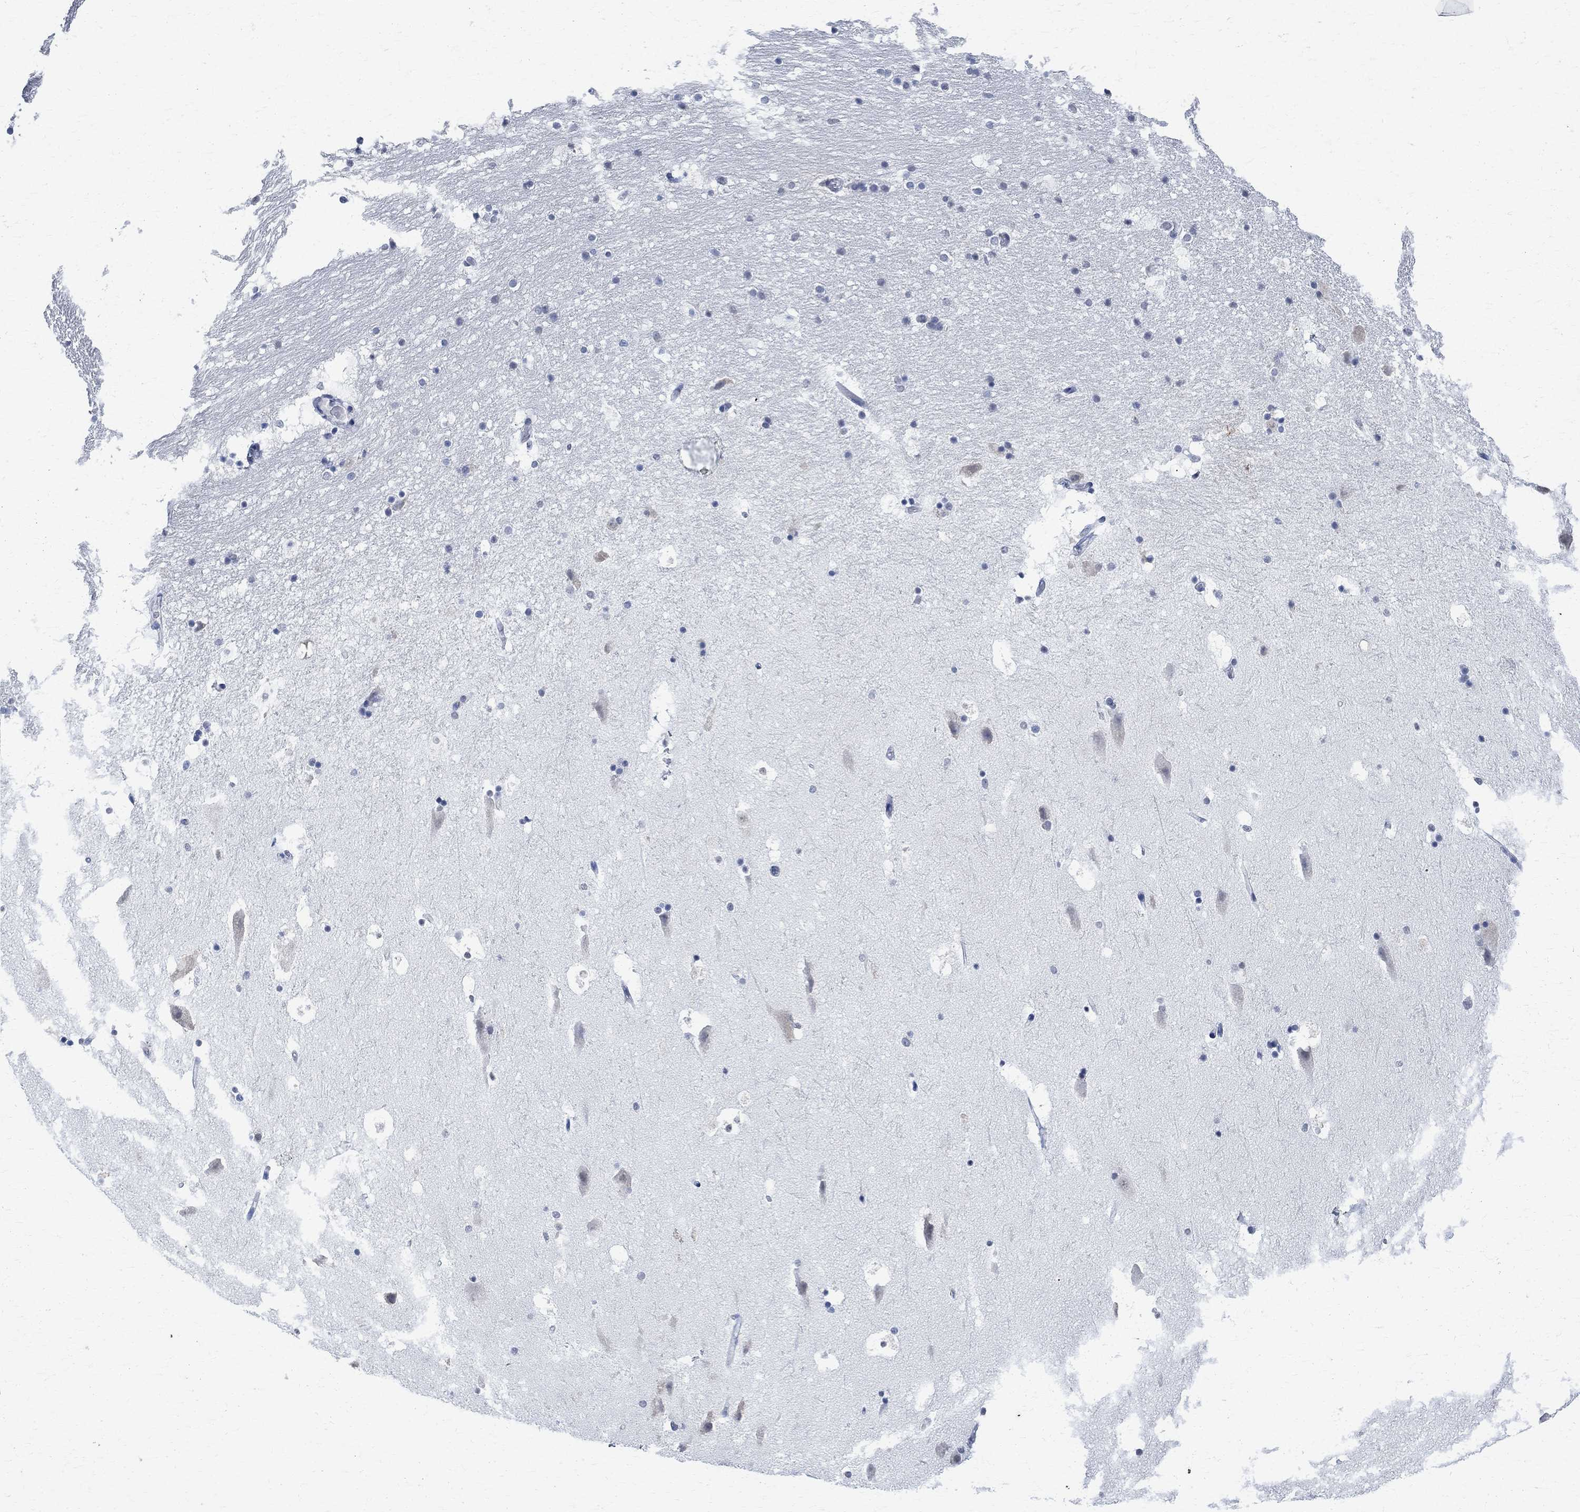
{"staining": {"intensity": "negative", "quantity": "none", "location": "none"}, "tissue": "hippocampus", "cell_type": "Glial cells", "image_type": "normal", "snomed": [{"axis": "morphology", "description": "Normal tissue, NOS"}, {"axis": "topography", "description": "Hippocampus"}], "caption": "Immunohistochemistry image of unremarkable human hippocampus stained for a protein (brown), which demonstrates no positivity in glial cells. Nuclei are stained in blue.", "gene": "TMEM221", "patient": {"sex": "male", "age": 51}}